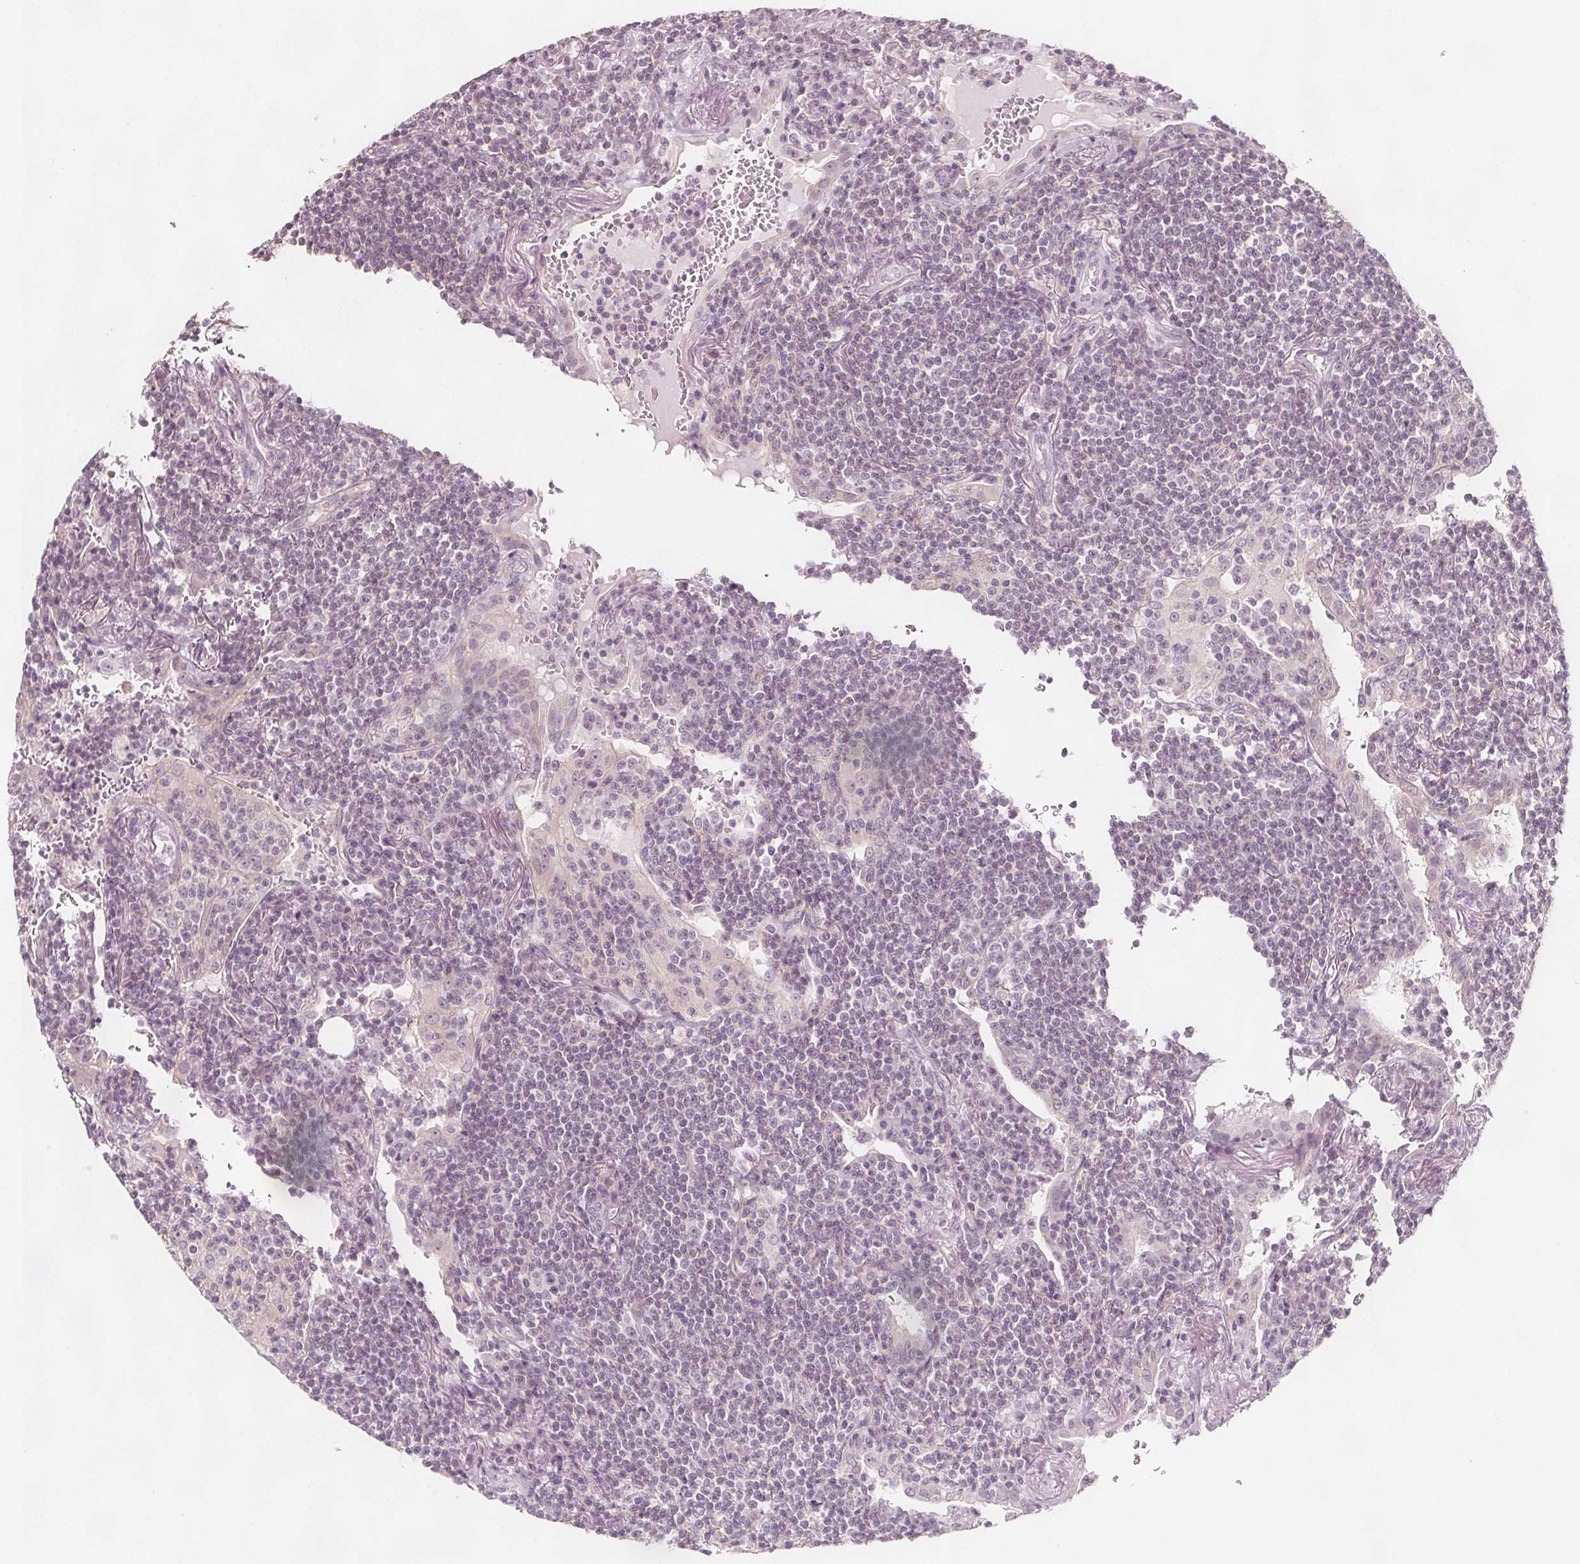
{"staining": {"intensity": "negative", "quantity": "none", "location": "none"}, "tissue": "lymphoma", "cell_type": "Tumor cells", "image_type": "cancer", "snomed": [{"axis": "morphology", "description": "Malignant lymphoma, non-Hodgkin's type, Low grade"}, {"axis": "topography", "description": "Lung"}], "caption": "This micrograph is of malignant lymphoma, non-Hodgkin's type (low-grade) stained with immunohistochemistry to label a protein in brown with the nuclei are counter-stained blue. There is no staining in tumor cells.", "gene": "C1orf167", "patient": {"sex": "female", "age": 71}}